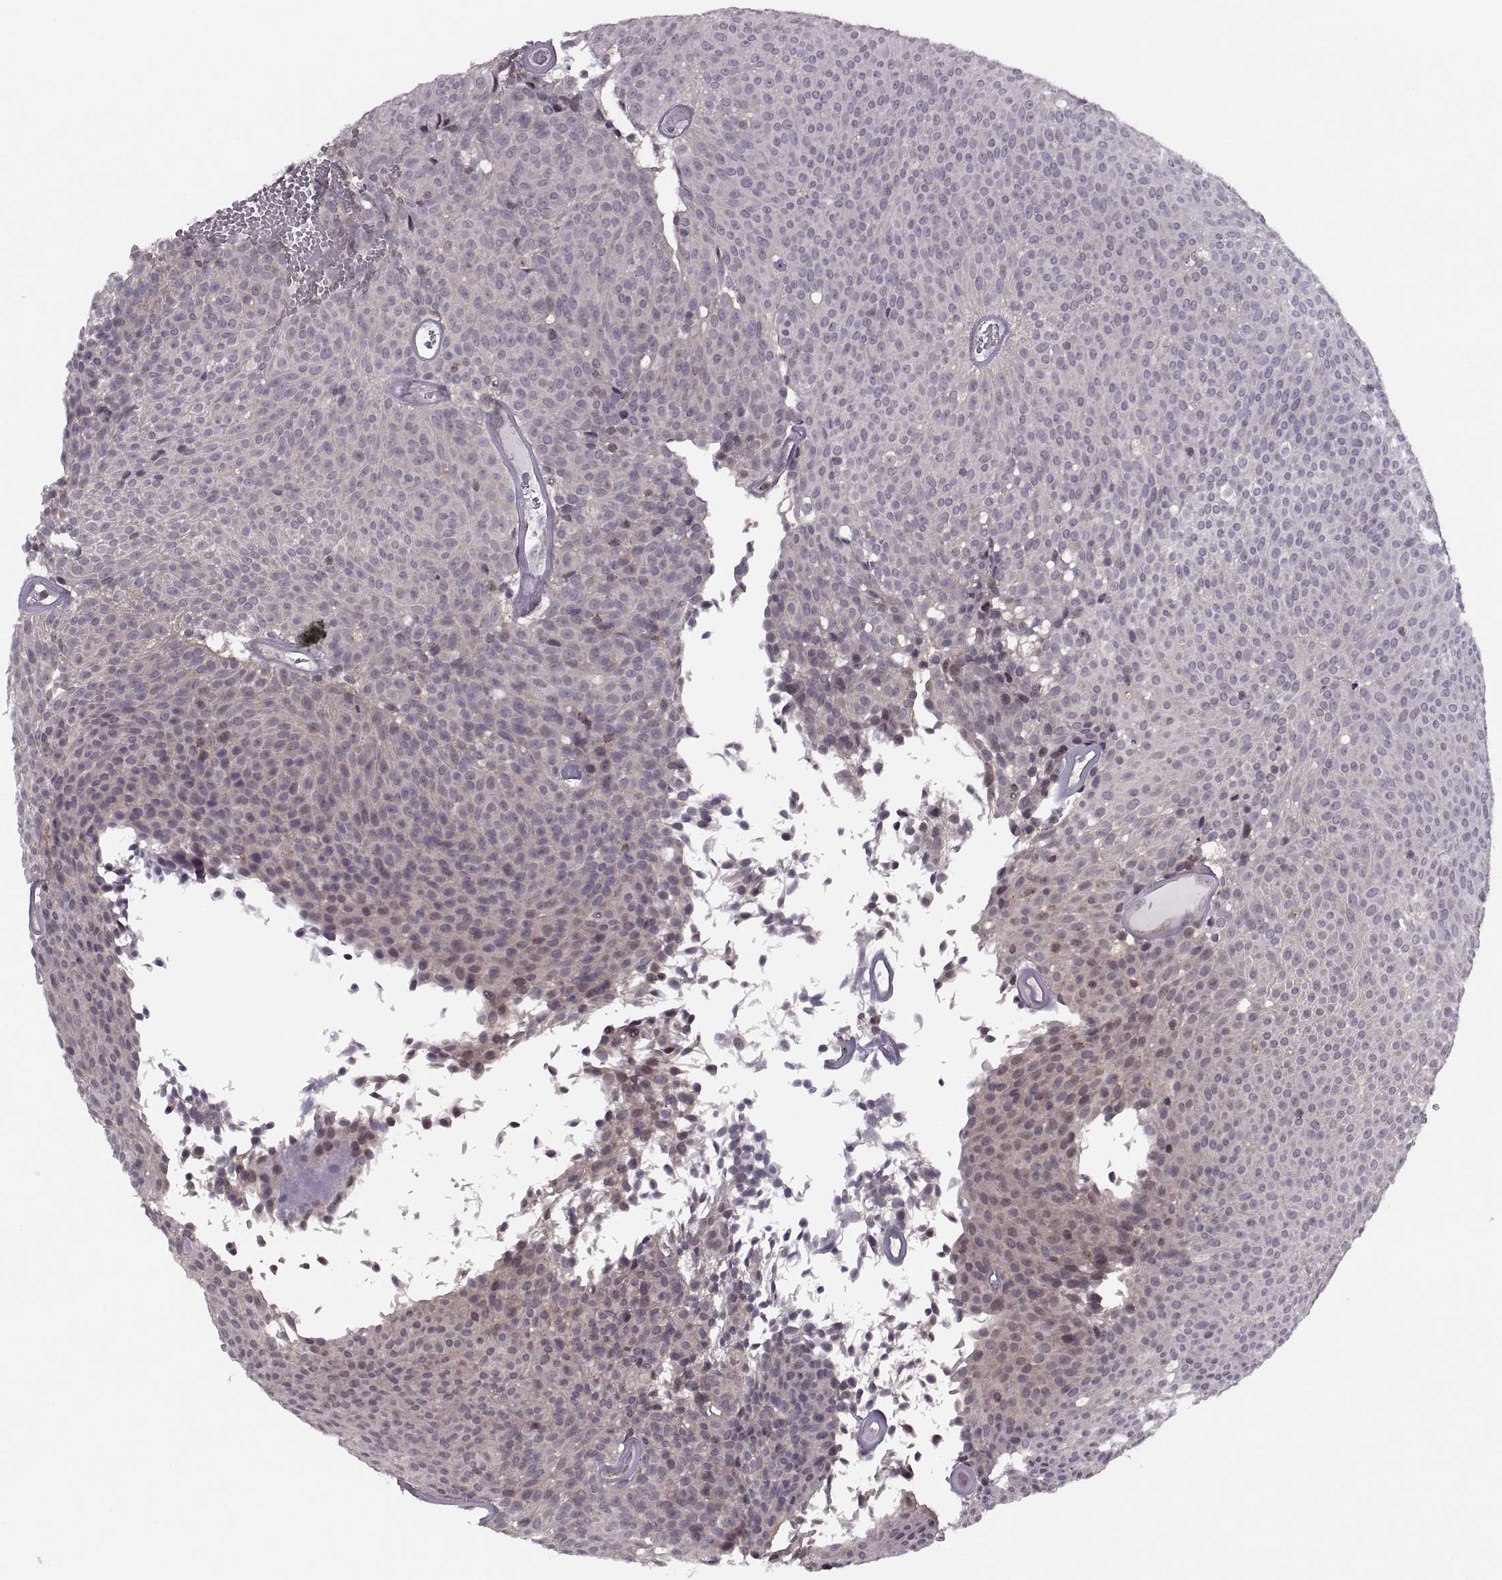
{"staining": {"intensity": "negative", "quantity": "none", "location": "none"}, "tissue": "urothelial cancer", "cell_type": "Tumor cells", "image_type": "cancer", "snomed": [{"axis": "morphology", "description": "Urothelial carcinoma, Low grade"}, {"axis": "topography", "description": "Urinary bladder"}], "caption": "Immunohistochemical staining of low-grade urothelial carcinoma exhibits no significant expression in tumor cells. (DAB immunohistochemistry, high magnification).", "gene": "LUZP2", "patient": {"sex": "male", "age": 77}}